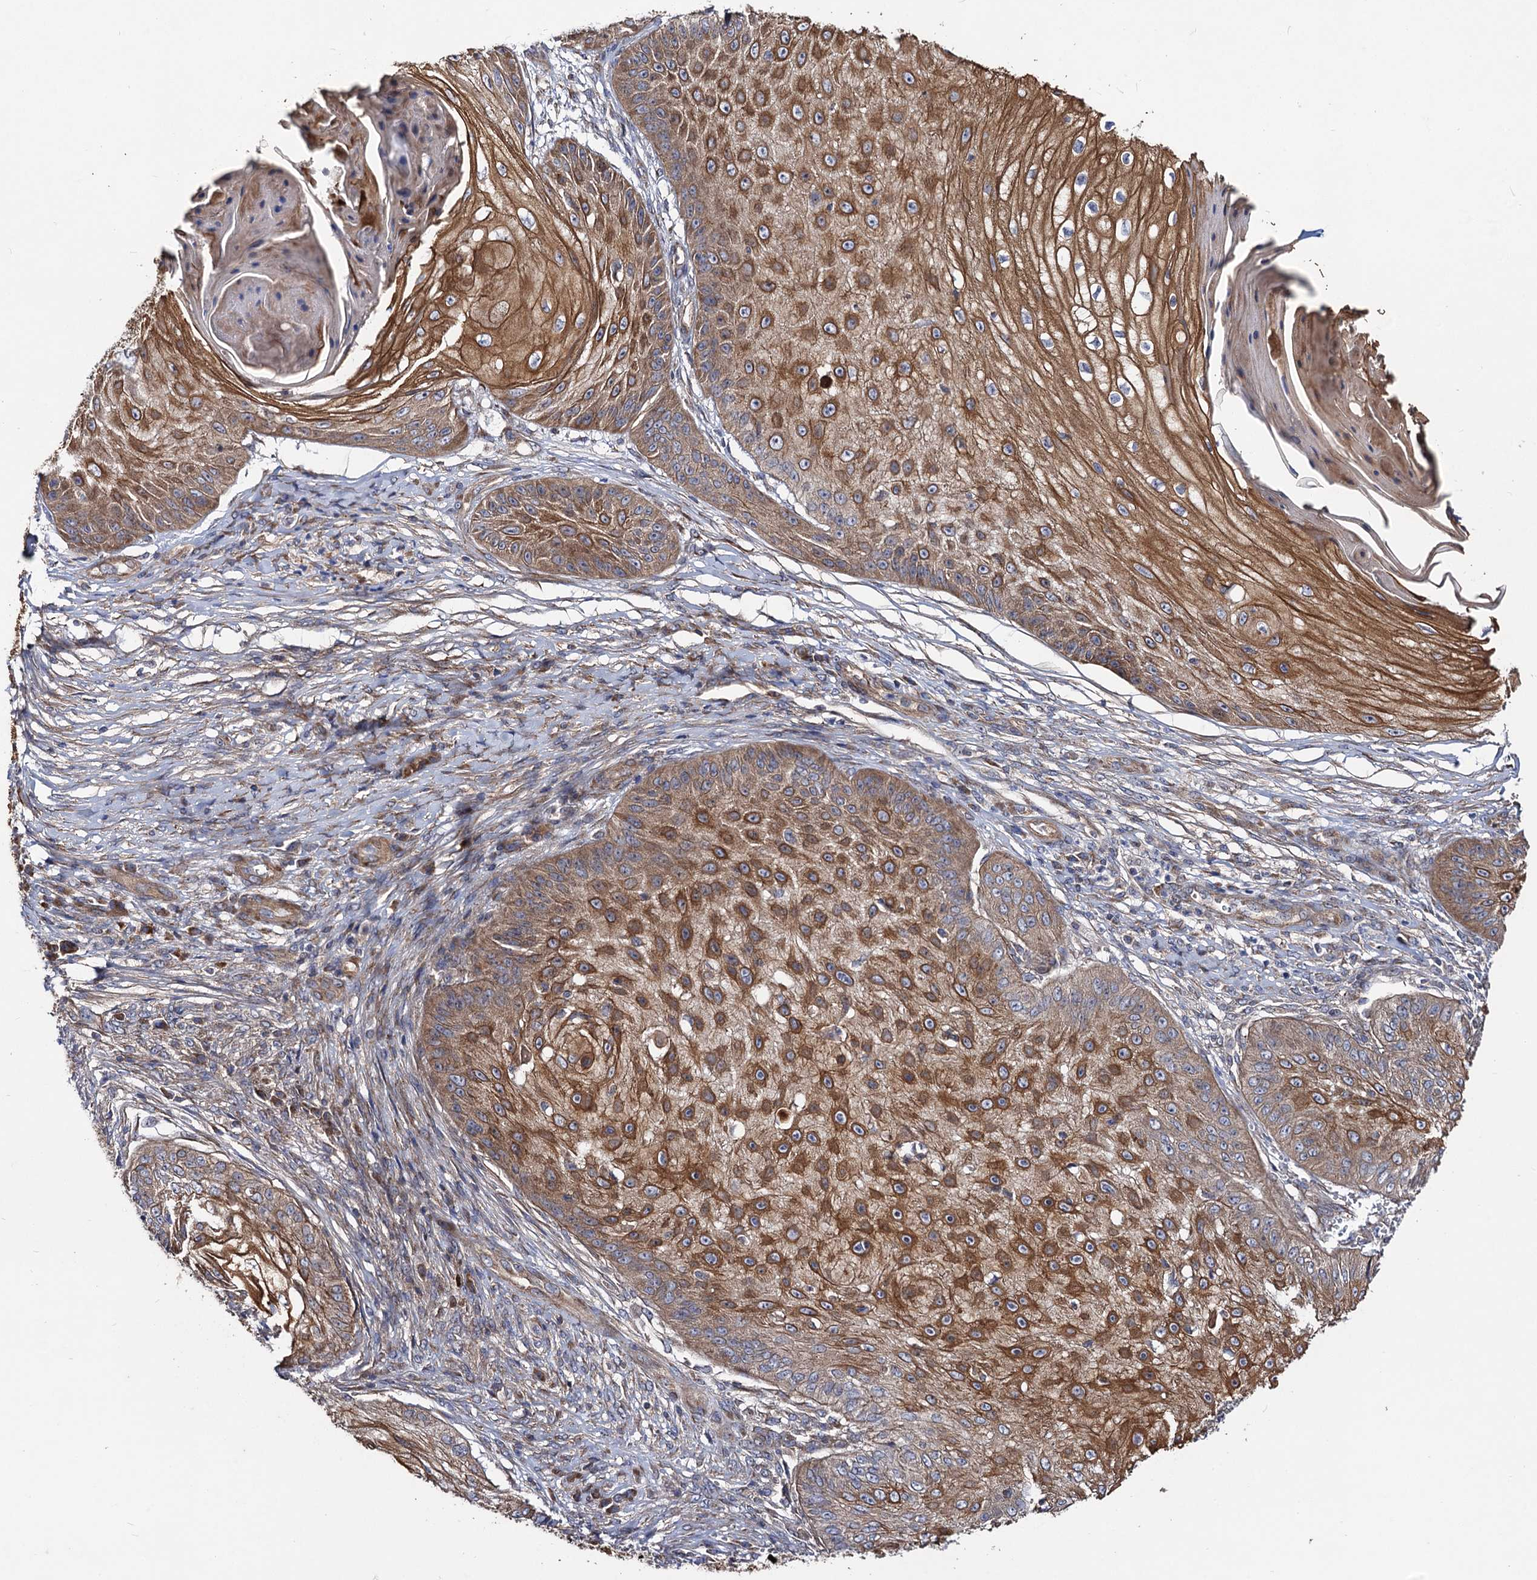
{"staining": {"intensity": "moderate", "quantity": ">75%", "location": "cytoplasmic/membranous"}, "tissue": "skin cancer", "cell_type": "Tumor cells", "image_type": "cancer", "snomed": [{"axis": "morphology", "description": "Squamous cell carcinoma, NOS"}, {"axis": "topography", "description": "Skin"}], "caption": "Skin squamous cell carcinoma stained for a protein displays moderate cytoplasmic/membranous positivity in tumor cells. (DAB (3,3'-diaminobenzidine) IHC, brown staining for protein, blue staining for nuclei).", "gene": "DYDC1", "patient": {"sex": "male", "age": 70}}